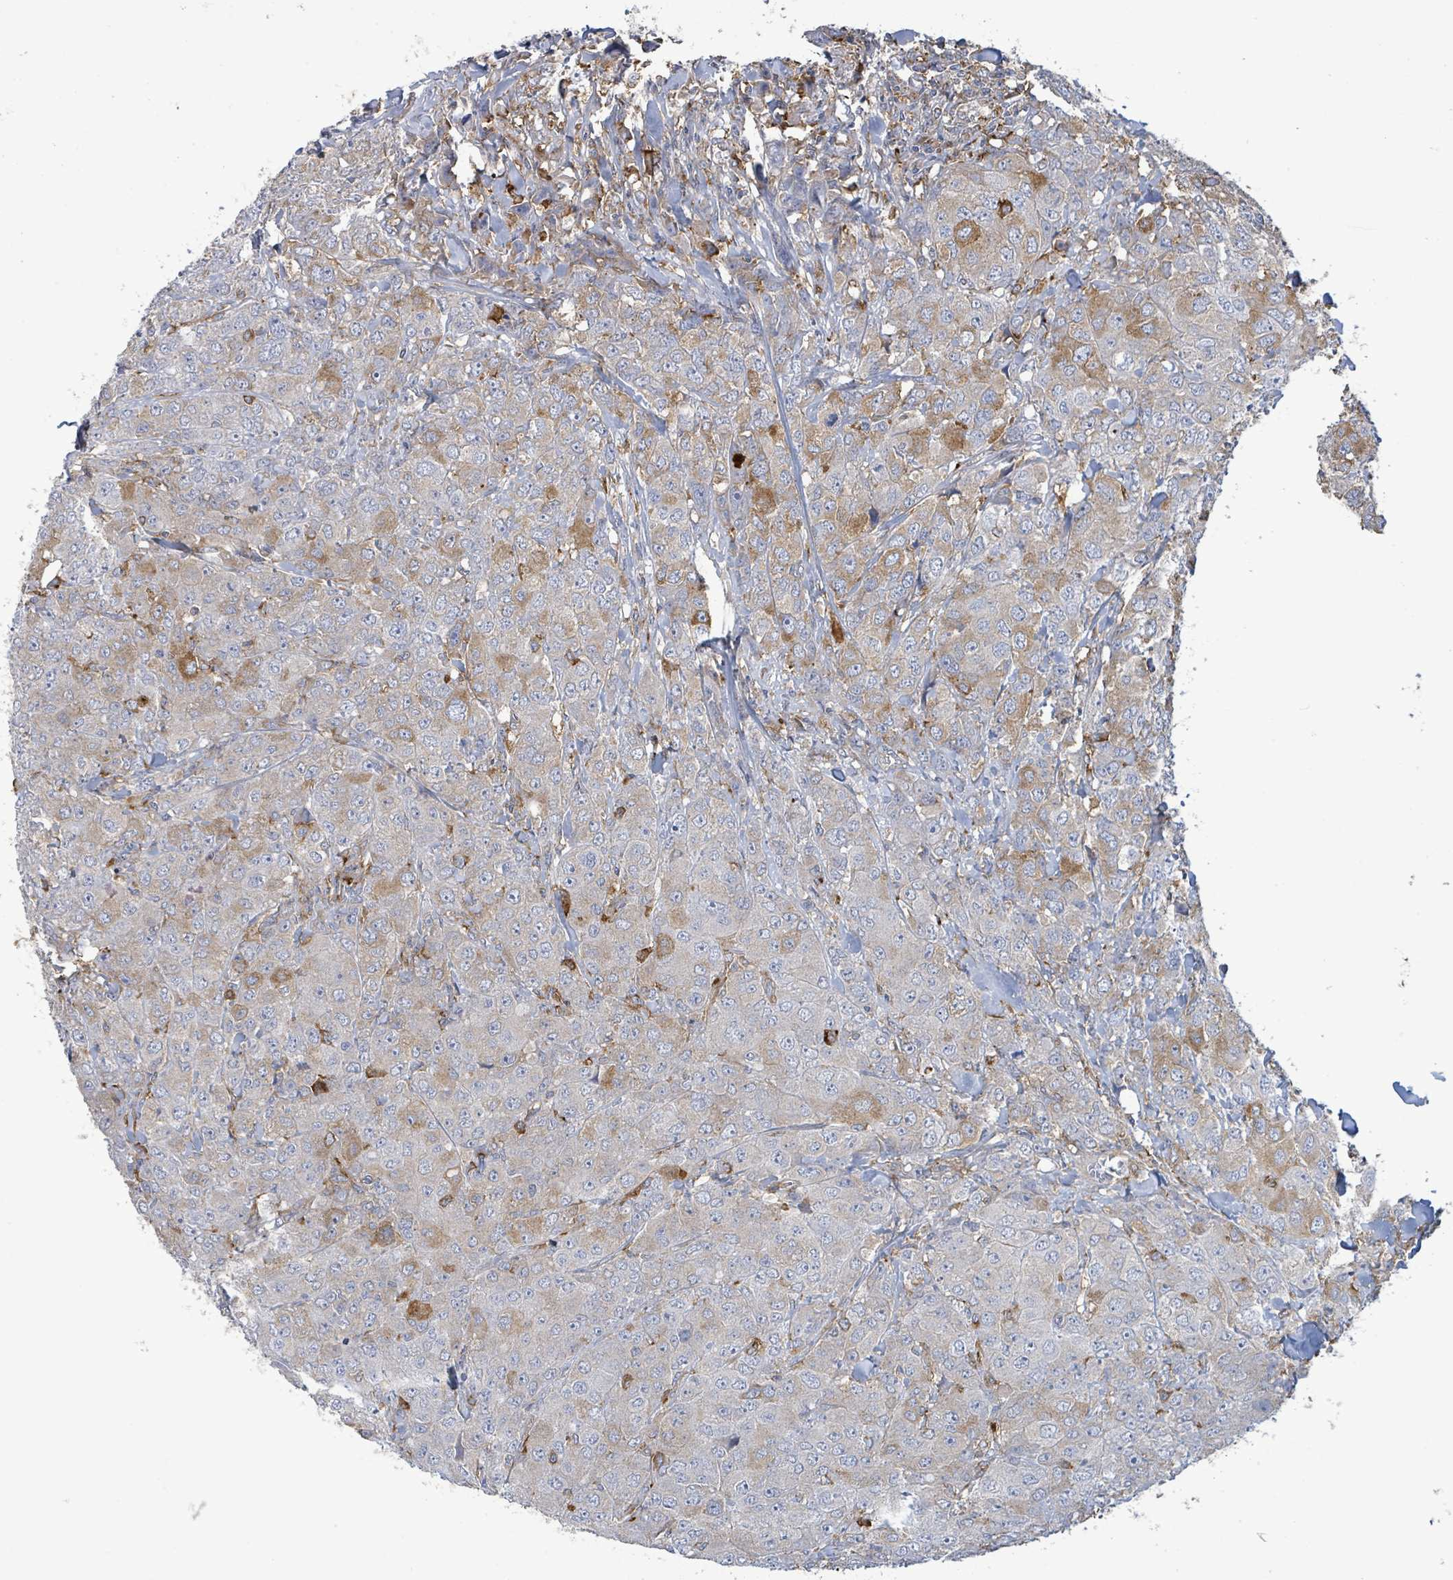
{"staining": {"intensity": "moderate", "quantity": "<25%", "location": "cytoplasmic/membranous"}, "tissue": "breast cancer", "cell_type": "Tumor cells", "image_type": "cancer", "snomed": [{"axis": "morphology", "description": "Duct carcinoma"}, {"axis": "topography", "description": "Breast"}], "caption": "A brown stain labels moderate cytoplasmic/membranous positivity of a protein in human infiltrating ductal carcinoma (breast) tumor cells.", "gene": "EGFL7", "patient": {"sex": "female", "age": 43}}